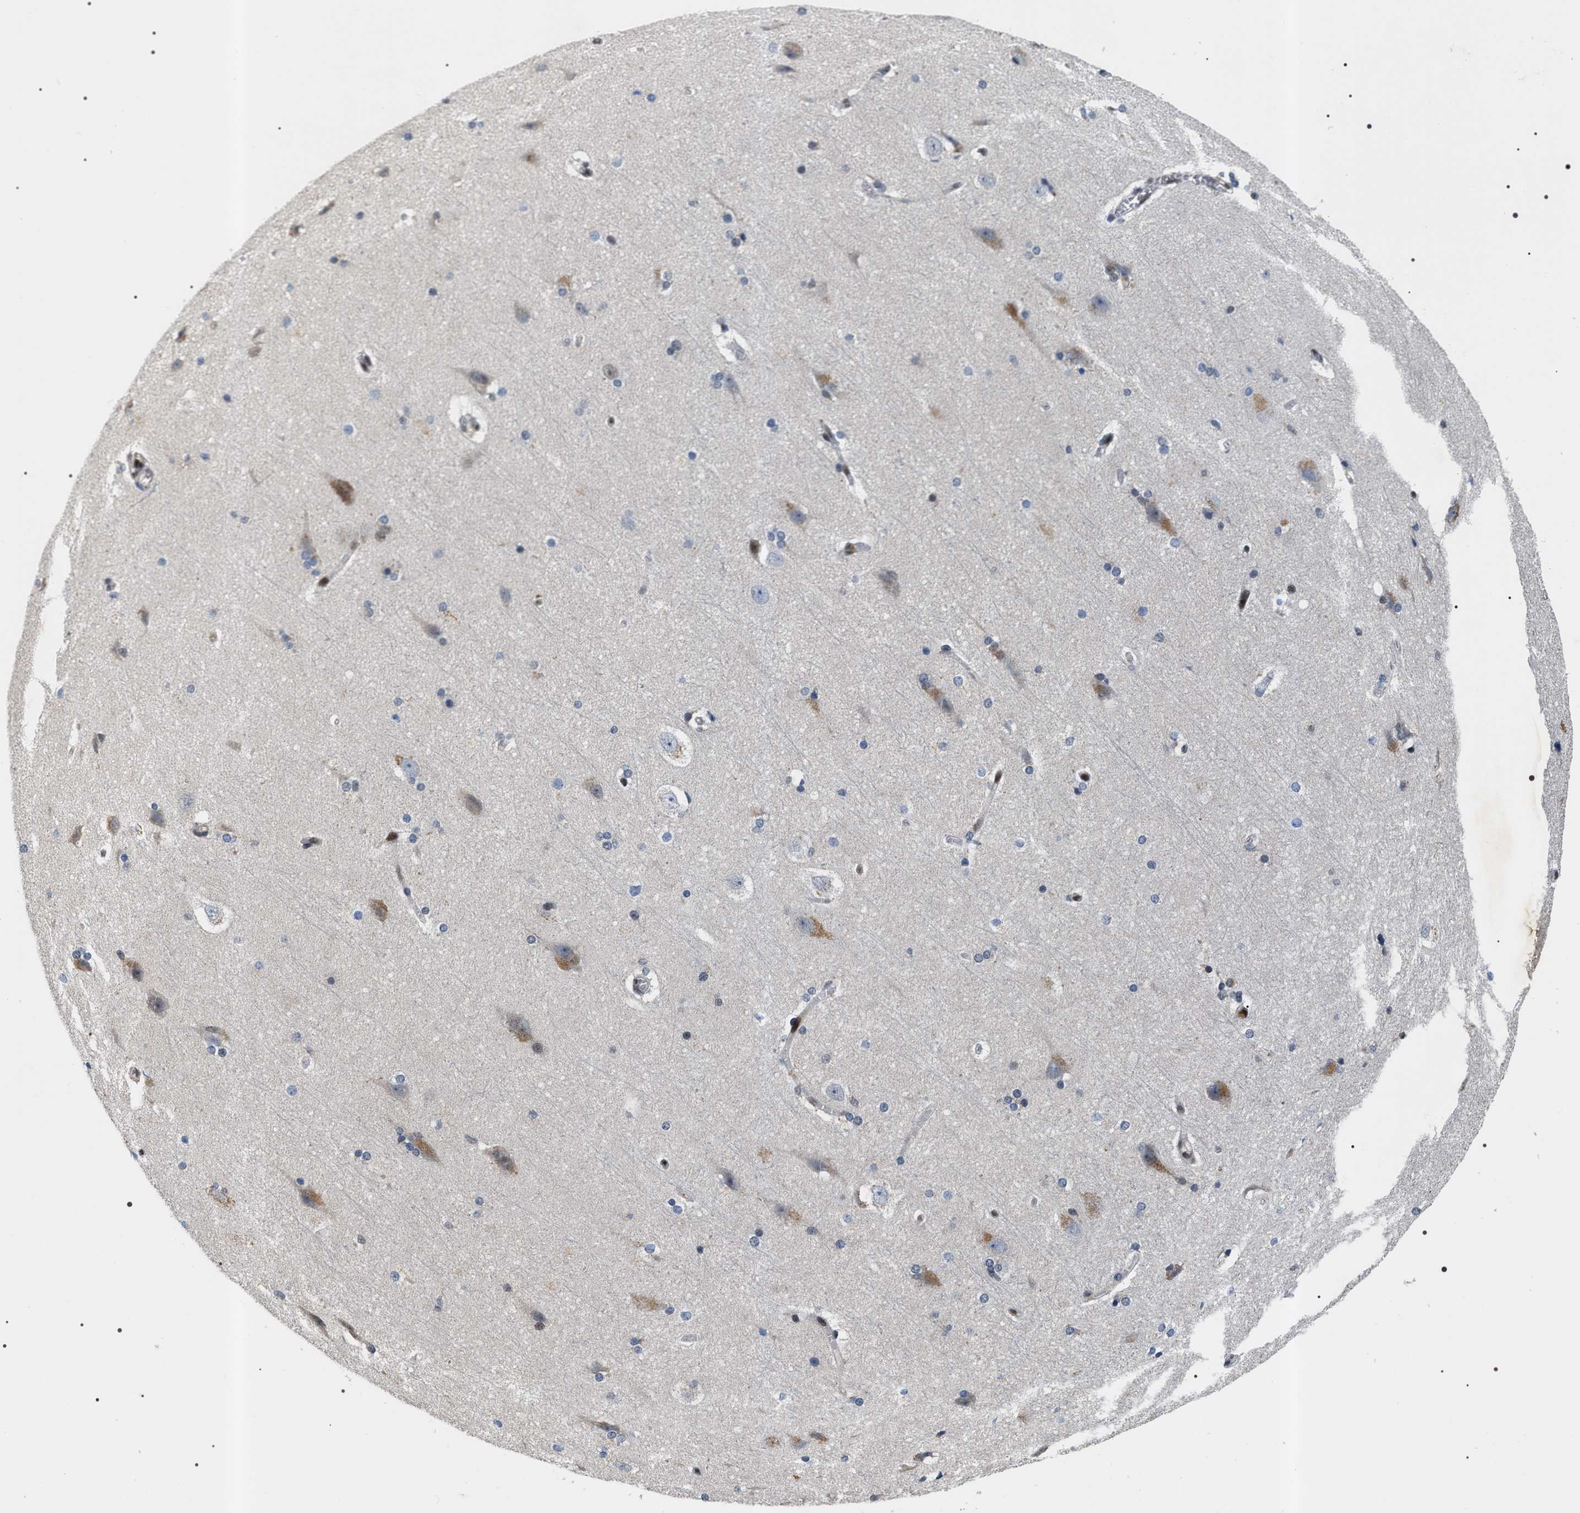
{"staining": {"intensity": "moderate", "quantity": ">75%", "location": "nuclear"}, "tissue": "cerebral cortex", "cell_type": "Endothelial cells", "image_type": "normal", "snomed": [{"axis": "morphology", "description": "Normal tissue, NOS"}, {"axis": "topography", "description": "Cerebral cortex"}, {"axis": "topography", "description": "Hippocampus"}], "caption": "Cerebral cortex stained with DAB (3,3'-diaminobenzidine) immunohistochemistry exhibits medium levels of moderate nuclear expression in about >75% of endothelial cells. (DAB IHC with brightfield microscopy, high magnification).", "gene": "C7orf25", "patient": {"sex": "female", "age": 19}}